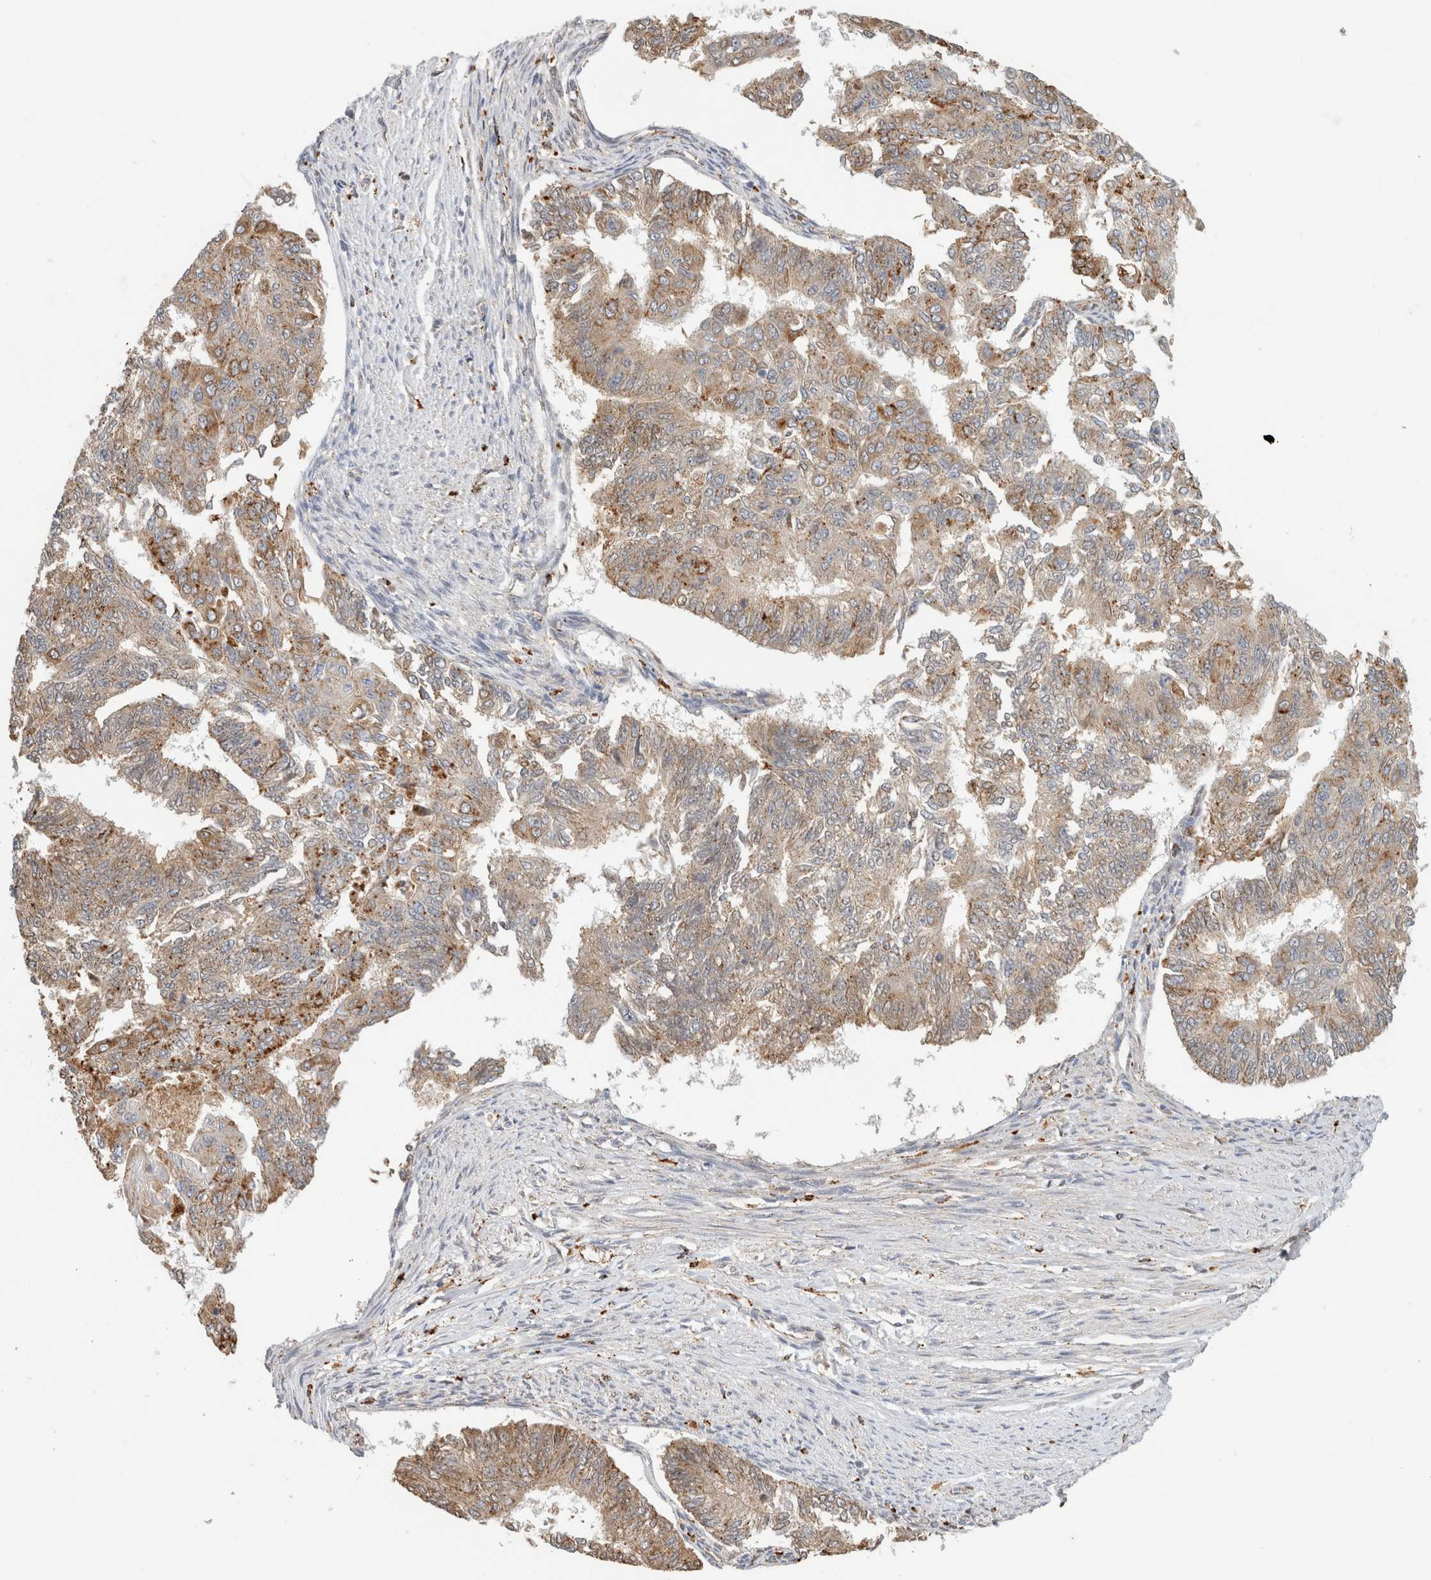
{"staining": {"intensity": "moderate", "quantity": ">75%", "location": "cytoplasmic/membranous"}, "tissue": "endometrial cancer", "cell_type": "Tumor cells", "image_type": "cancer", "snomed": [{"axis": "morphology", "description": "Adenocarcinoma, NOS"}, {"axis": "topography", "description": "Endometrium"}], "caption": "Brown immunohistochemical staining in human endometrial cancer (adenocarcinoma) displays moderate cytoplasmic/membranous positivity in approximately >75% of tumor cells.", "gene": "GNS", "patient": {"sex": "female", "age": 32}}